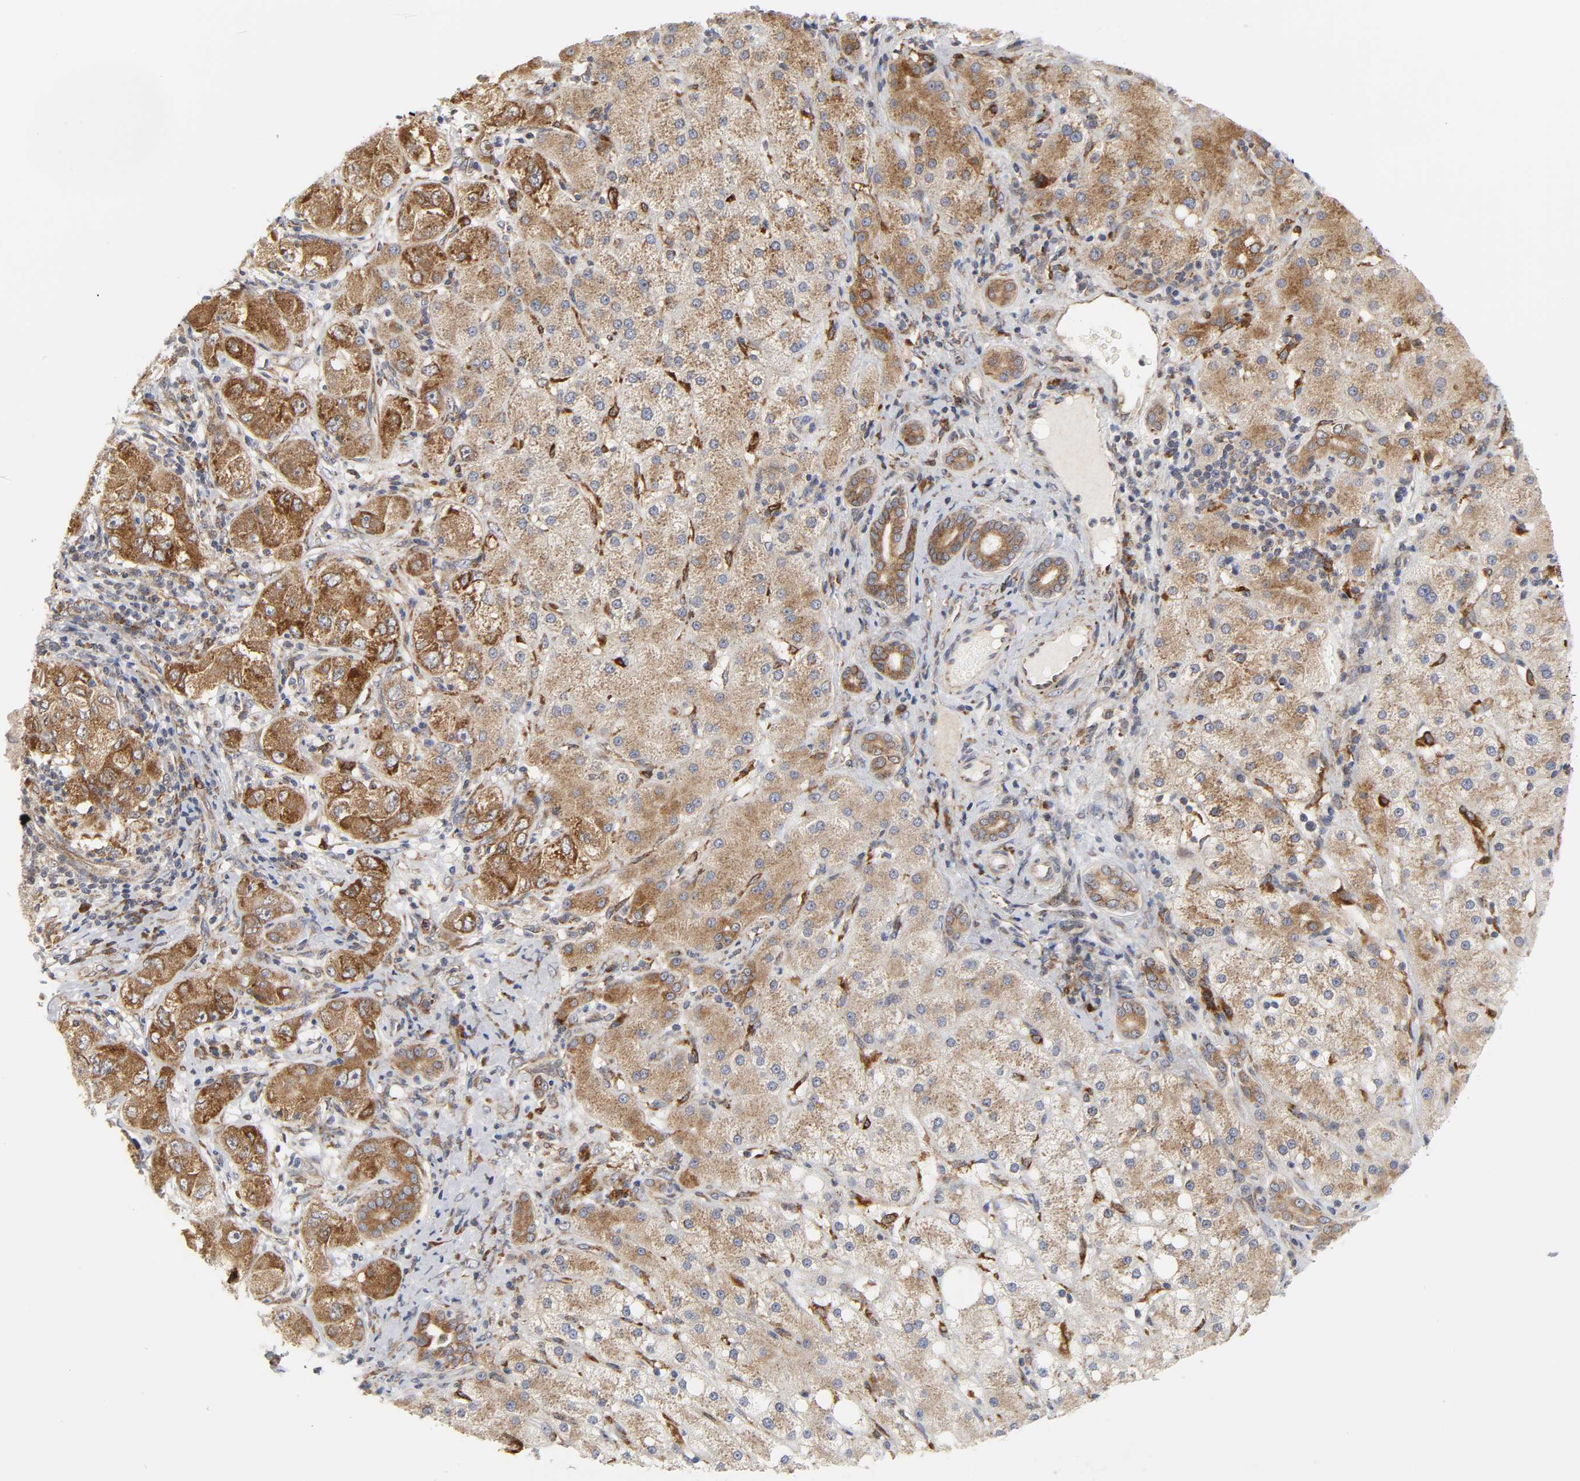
{"staining": {"intensity": "moderate", "quantity": ">75%", "location": "cytoplasmic/membranous"}, "tissue": "liver cancer", "cell_type": "Tumor cells", "image_type": "cancer", "snomed": [{"axis": "morphology", "description": "Carcinoma, Hepatocellular, NOS"}, {"axis": "topography", "description": "Liver"}], "caption": "Immunohistochemistry (IHC) image of neoplastic tissue: liver cancer (hepatocellular carcinoma) stained using immunohistochemistry reveals medium levels of moderate protein expression localized specifically in the cytoplasmic/membranous of tumor cells, appearing as a cytoplasmic/membranous brown color.", "gene": "BAX", "patient": {"sex": "male", "age": 80}}